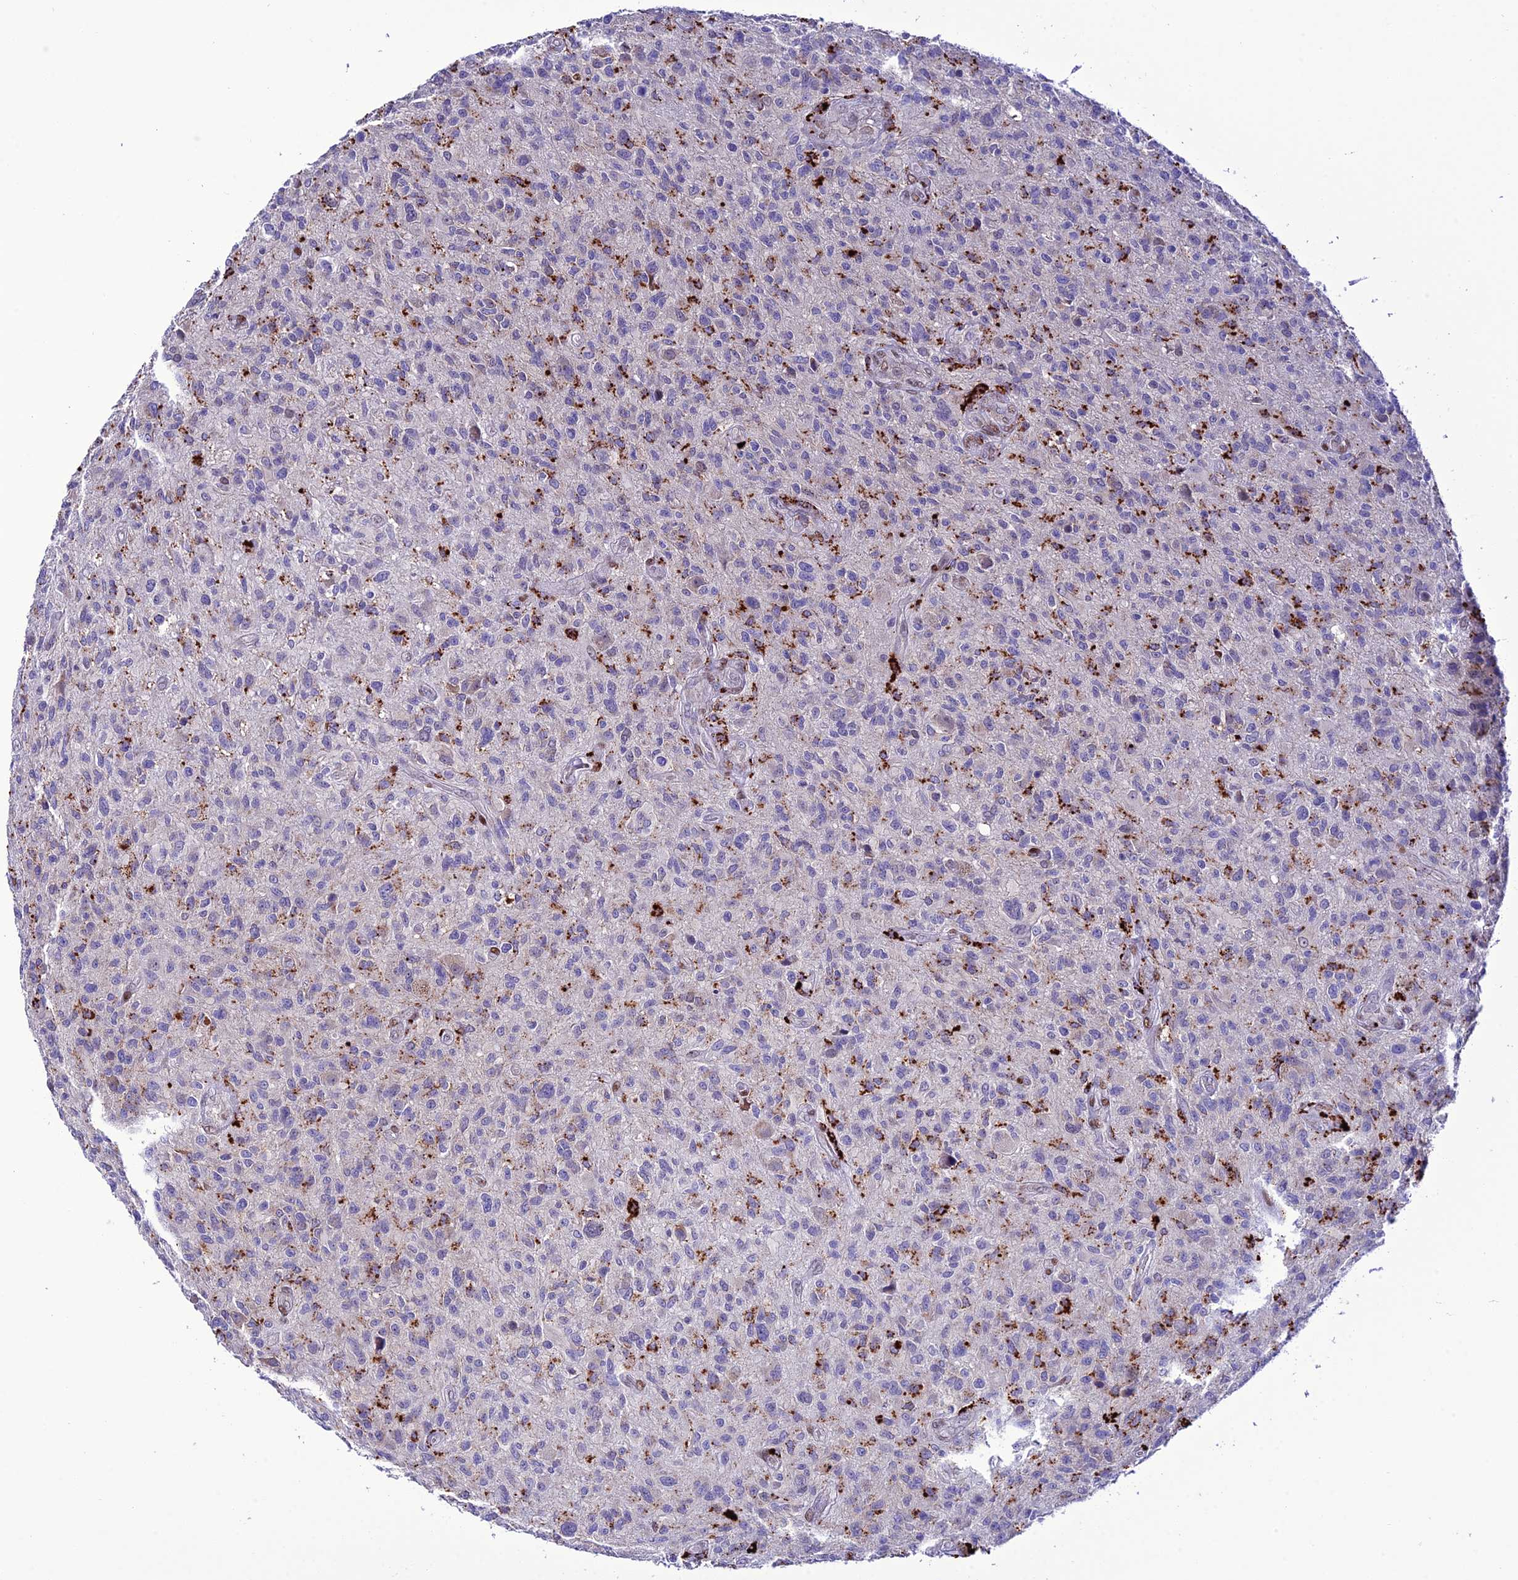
{"staining": {"intensity": "negative", "quantity": "none", "location": "none"}, "tissue": "glioma", "cell_type": "Tumor cells", "image_type": "cancer", "snomed": [{"axis": "morphology", "description": "Glioma, malignant, High grade"}, {"axis": "topography", "description": "Brain"}], "caption": "Immunohistochemical staining of human glioma reveals no significant positivity in tumor cells.", "gene": "HIC1", "patient": {"sex": "male", "age": 47}}